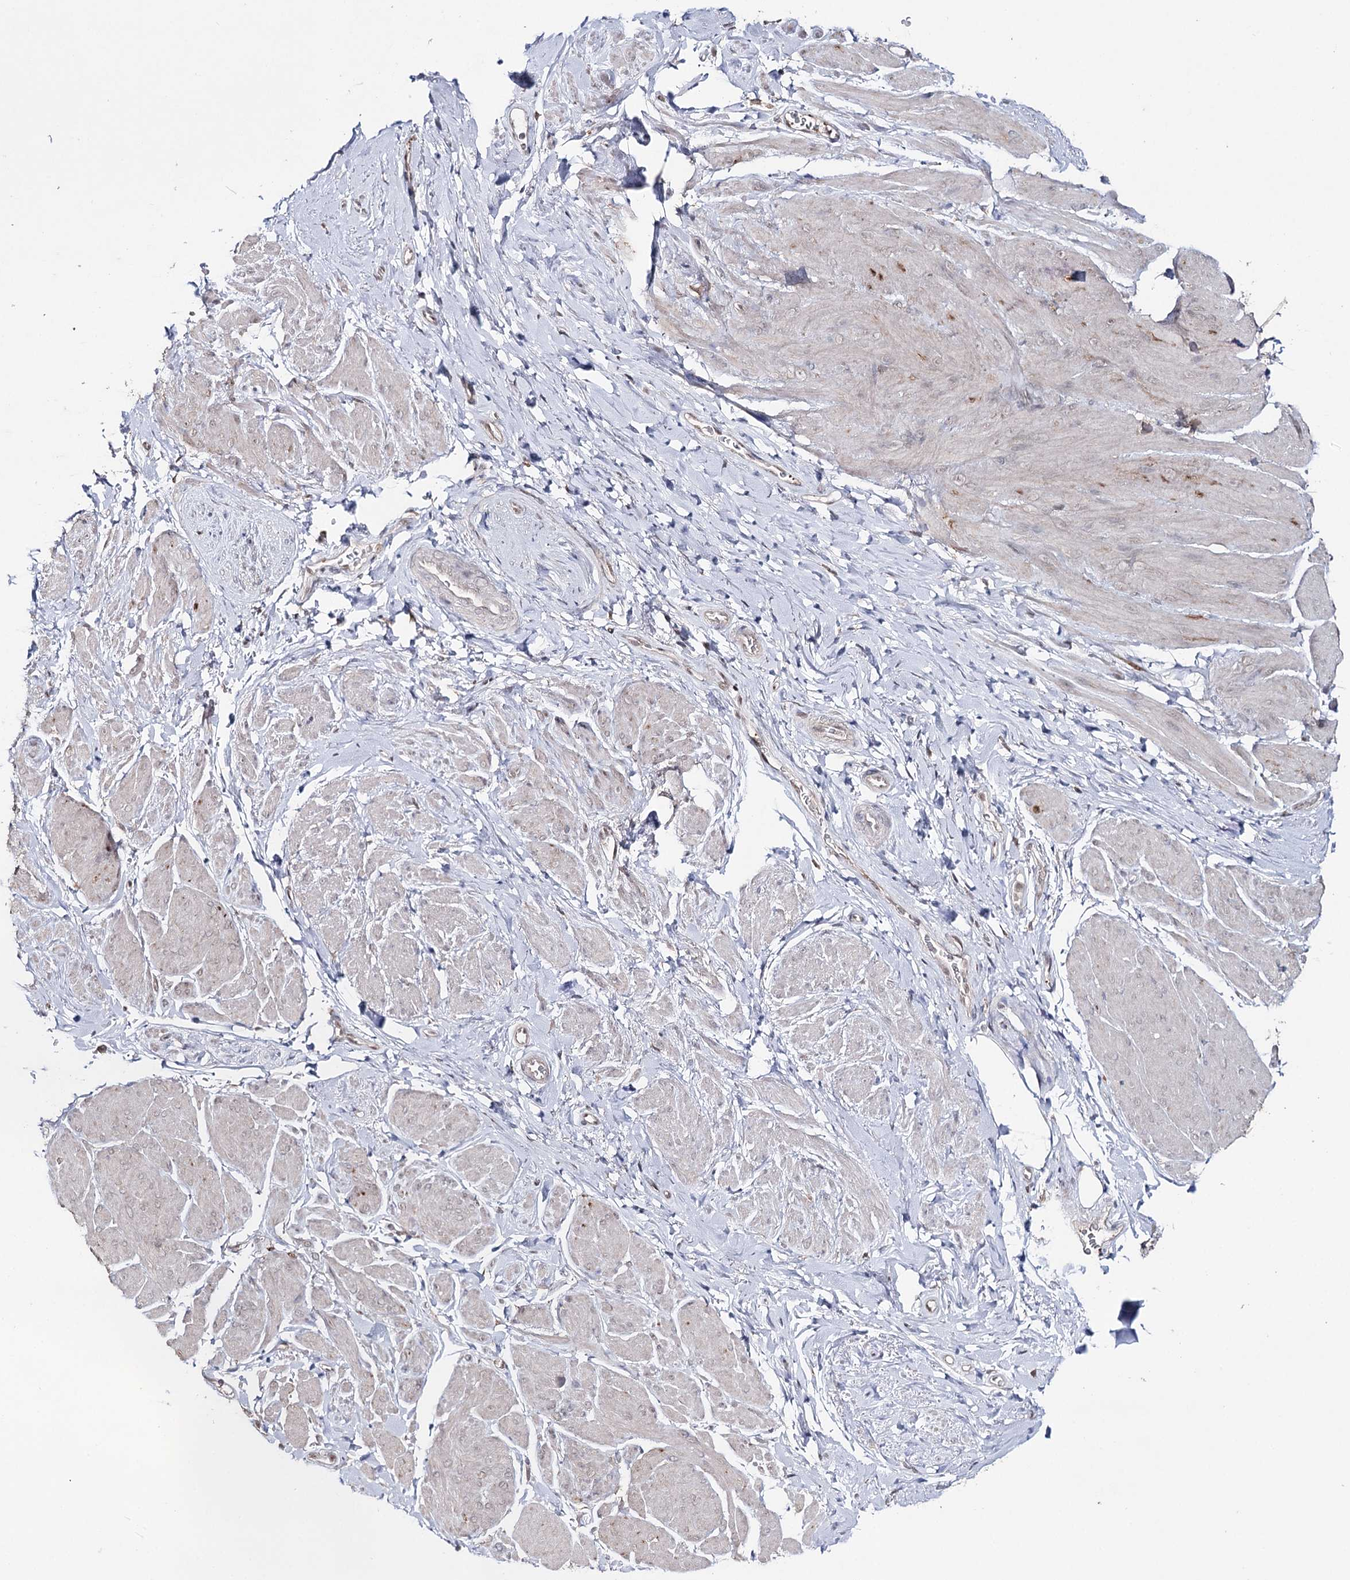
{"staining": {"intensity": "negative", "quantity": "none", "location": "none"}, "tissue": "smooth muscle", "cell_type": "Smooth muscle cells", "image_type": "normal", "snomed": [{"axis": "morphology", "description": "Normal tissue, NOS"}, {"axis": "topography", "description": "Smooth muscle"}, {"axis": "topography", "description": "Peripheral nerve tissue"}], "caption": "This histopathology image is of normal smooth muscle stained with immunohistochemistry to label a protein in brown with the nuclei are counter-stained blue. There is no positivity in smooth muscle cells.", "gene": "HSD11B2", "patient": {"sex": "male", "age": 69}}